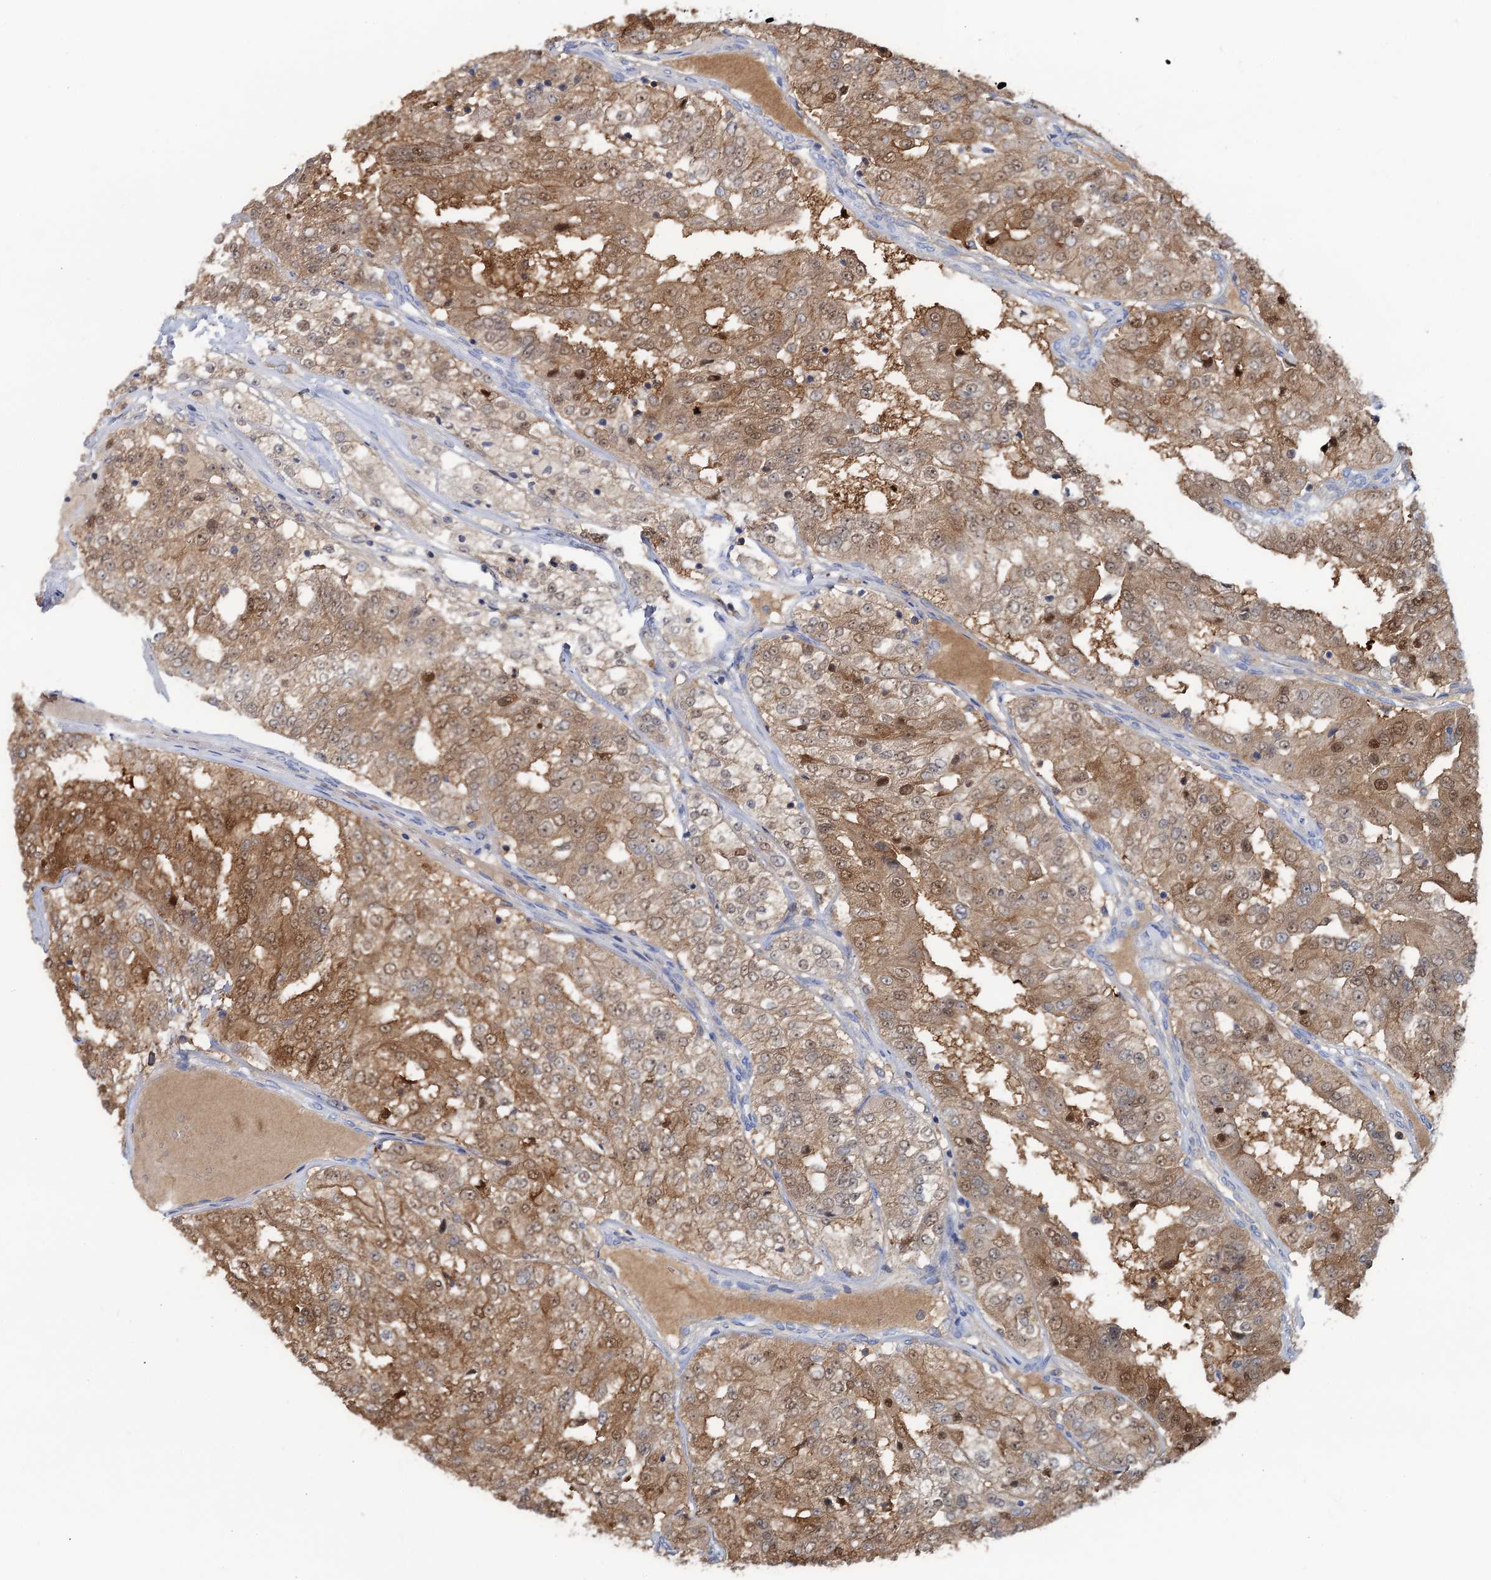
{"staining": {"intensity": "moderate", "quantity": ">75%", "location": "cytoplasmic/membranous,nuclear"}, "tissue": "renal cancer", "cell_type": "Tumor cells", "image_type": "cancer", "snomed": [{"axis": "morphology", "description": "Adenocarcinoma, NOS"}, {"axis": "topography", "description": "Kidney"}], "caption": "Immunohistochemical staining of renal adenocarcinoma shows medium levels of moderate cytoplasmic/membranous and nuclear staining in about >75% of tumor cells.", "gene": "FAH", "patient": {"sex": "female", "age": 63}}